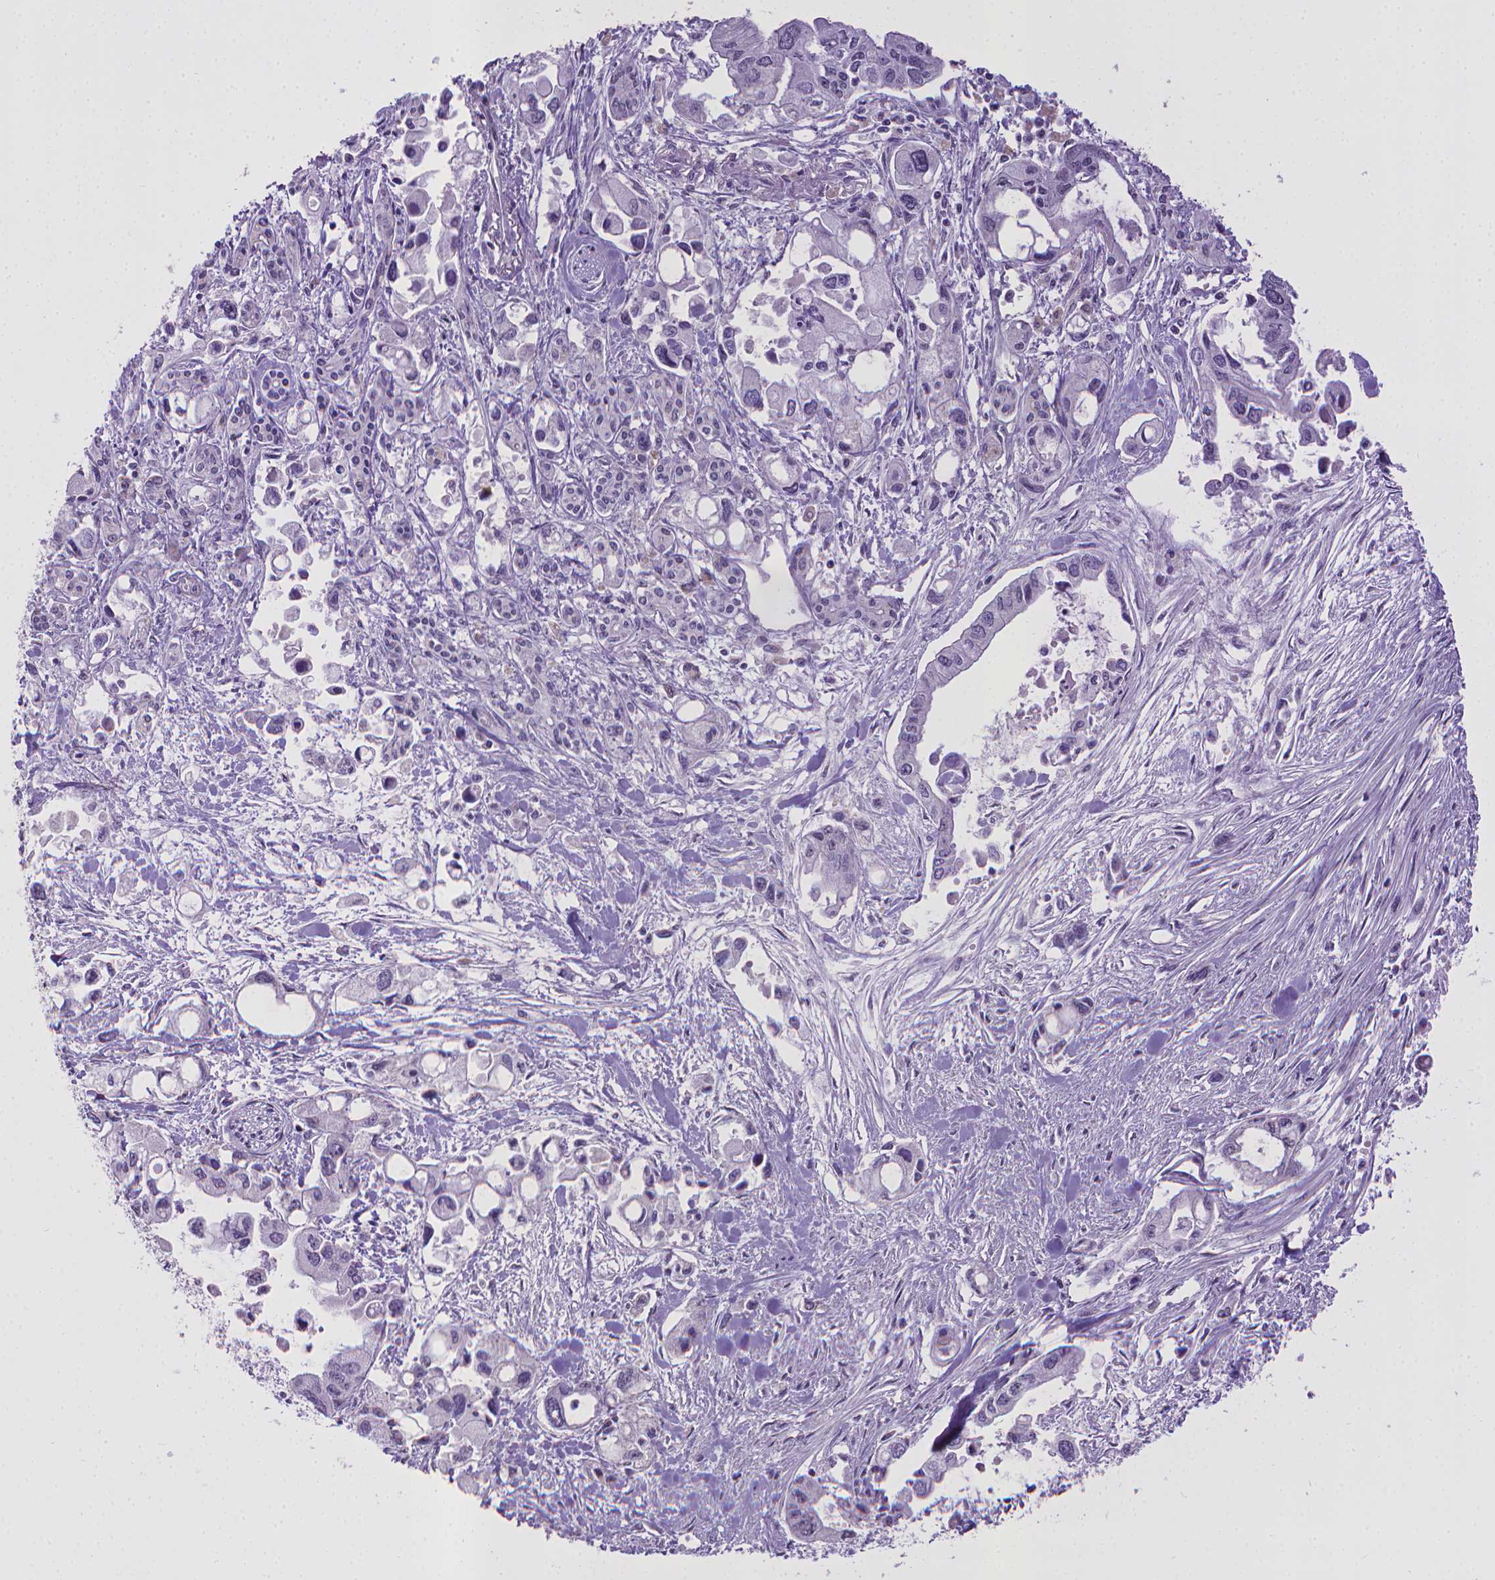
{"staining": {"intensity": "negative", "quantity": "none", "location": "none"}, "tissue": "pancreatic cancer", "cell_type": "Tumor cells", "image_type": "cancer", "snomed": [{"axis": "morphology", "description": "Adenocarcinoma, NOS"}, {"axis": "topography", "description": "Pancreas"}], "caption": "An image of pancreatic cancer stained for a protein shows no brown staining in tumor cells.", "gene": "KMO", "patient": {"sex": "female", "age": 61}}